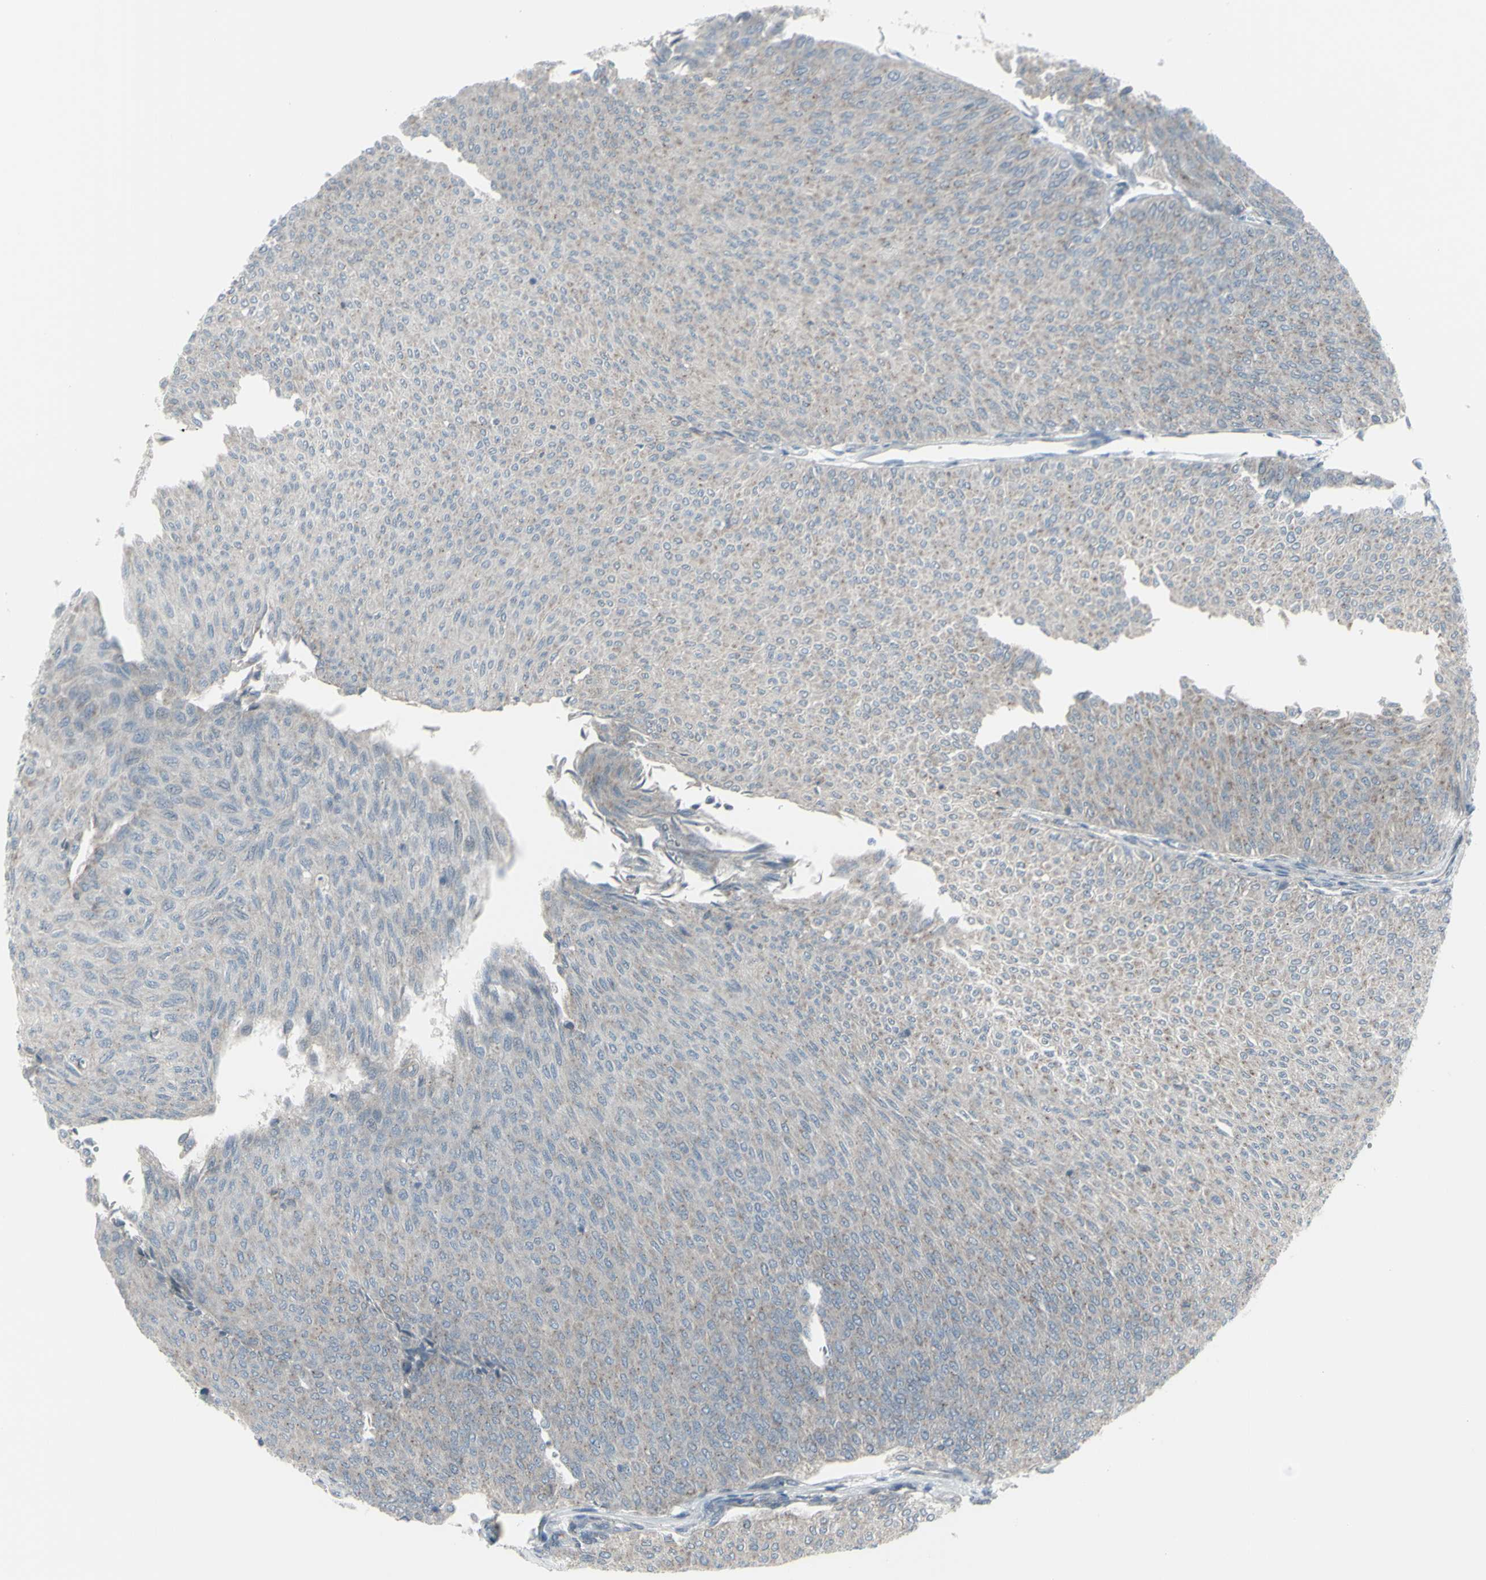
{"staining": {"intensity": "negative", "quantity": "none", "location": "none"}, "tissue": "urothelial cancer", "cell_type": "Tumor cells", "image_type": "cancer", "snomed": [{"axis": "morphology", "description": "Urothelial carcinoma, Low grade"}, {"axis": "topography", "description": "Urinary bladder"}], "caption": "High magnification brightfield microscopy of urothelial cancer stained with DAB (3,3'-diaminobenzidine) (brown) and counterstained with hematoxylin (blue): tumor cells show no significant positivity. (Stains: DAB (3,3'-diaminobenzidine) immunohistochemistry (IHC) with hematoxylin counter stain, Microscopy: brightfield microscopy at high magnification).", "gene": "RAB3A", "patient": {"sex": "male", "age": 78}}